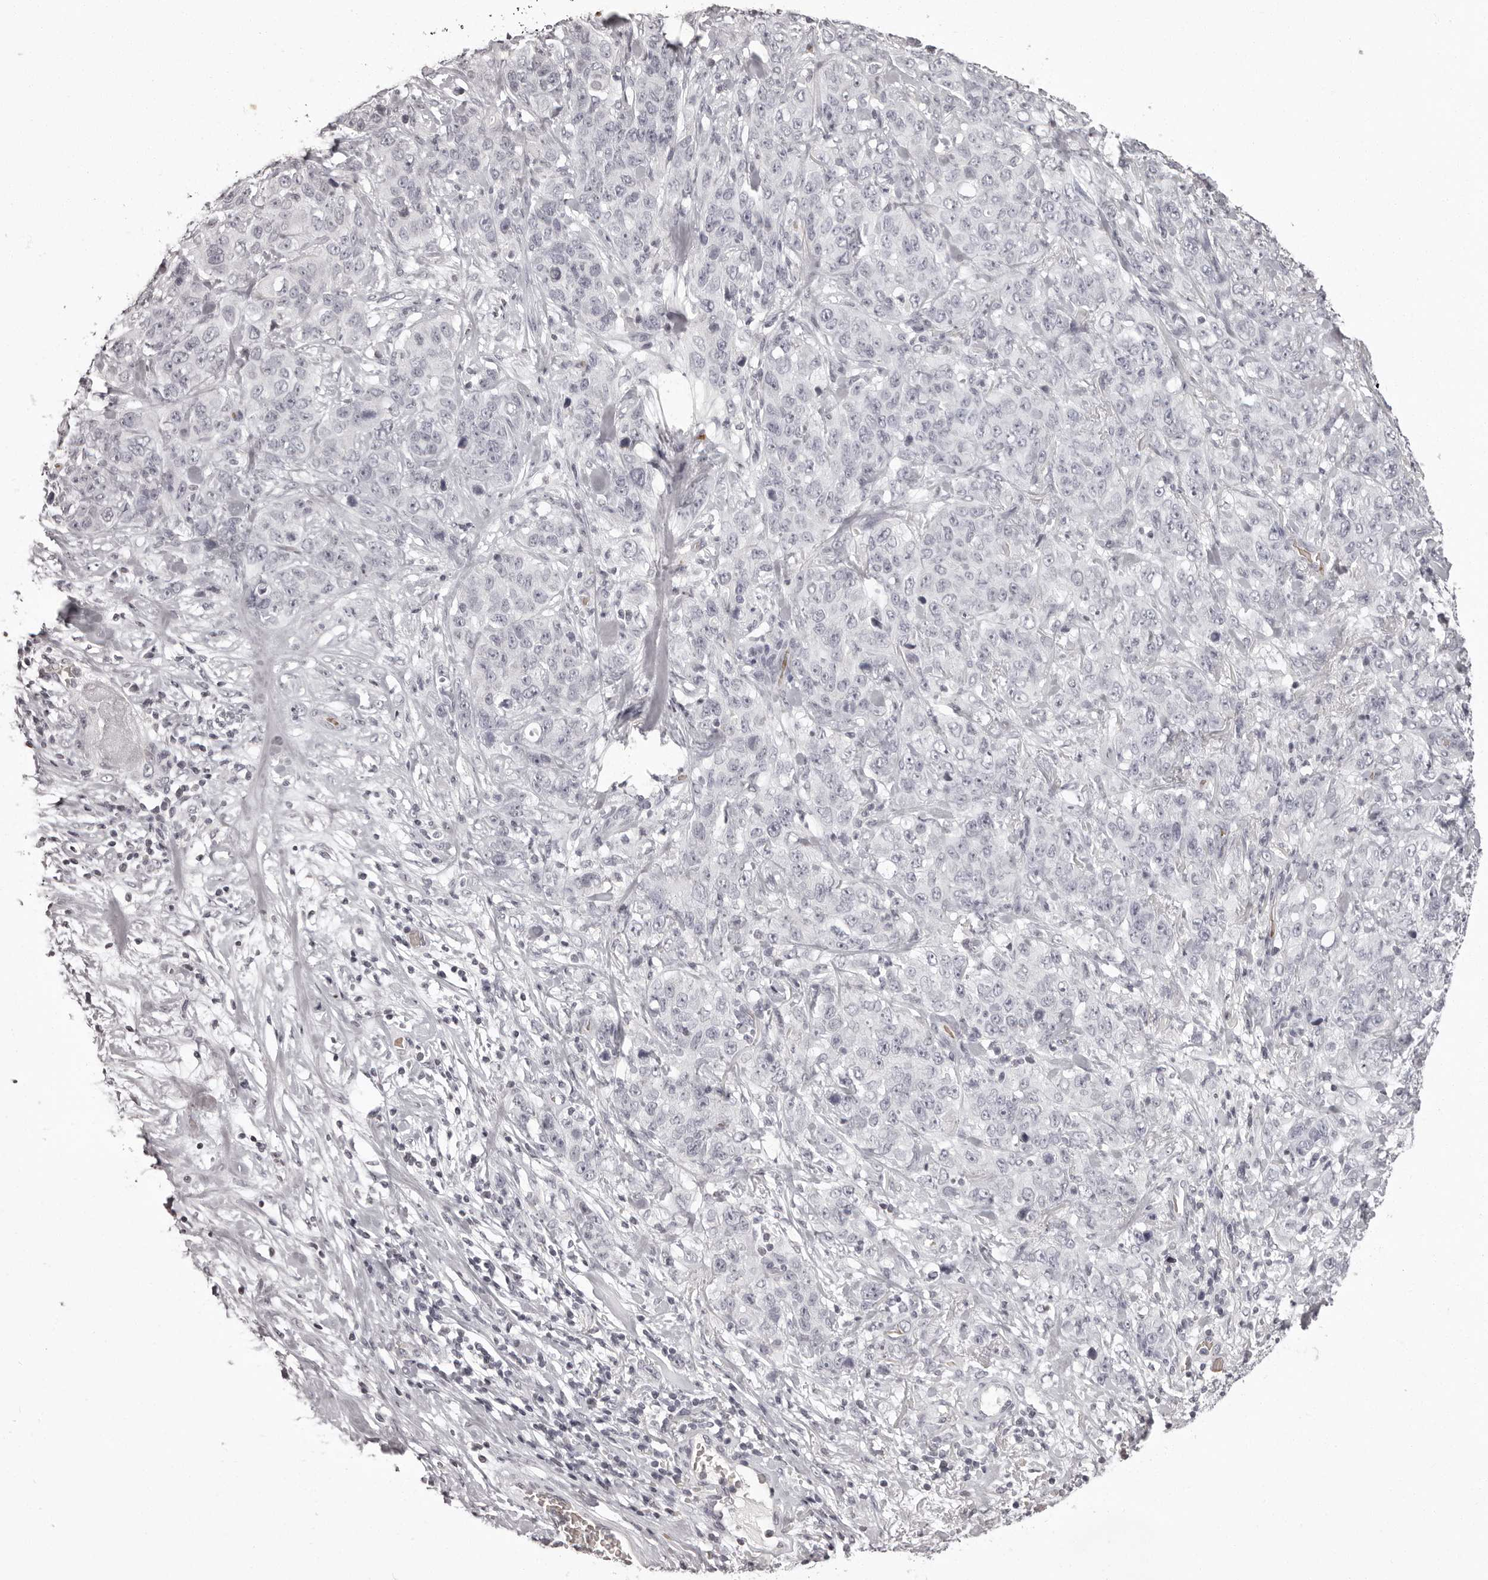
{"staining": {"intensity": "negative", "quantity": "none", "location": "none"}, "tissue": "stomach cancer", "cell_type": "Tumor cells", "image_type": "cancer", "snomed": [{"axis": "morphology", "description": "Adenocarcinoma, NOS"}, {"axis": "topography", "description": "Stomach"}], "caption": "Human stomach cancer (adenocarcinoma) stained for a protein using immunohistochemistry displays no expression in tumor cells.", "gene": "C8orf74", "patient": {"sex": "male", "age": 48}}